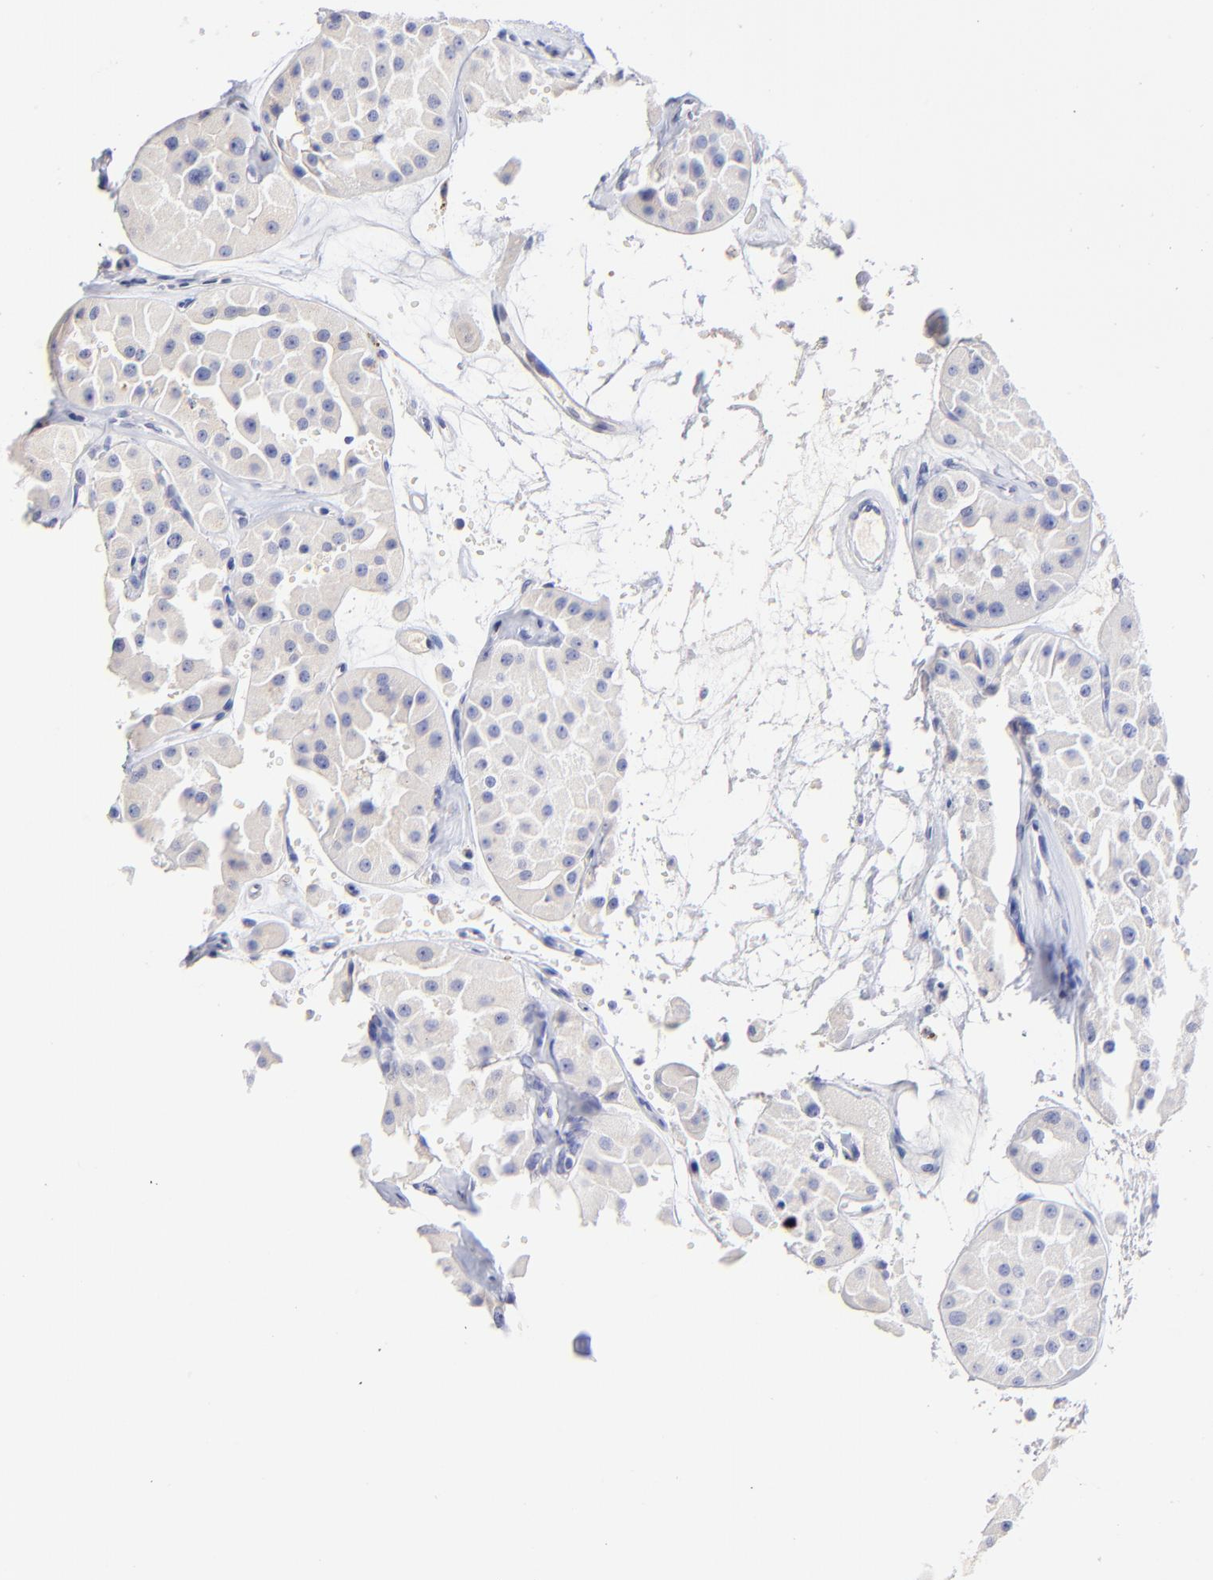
{"staining": {"intensity": "negative", "quantity": "none", "location": "none"}, "tissue": "renal cancer", "cell_type": "Tumor cells", "image_type": "cancer", "snomed": [{"axis": "morphology", "description": "Adenocarcinoma, uncertain malignant potential"}, {"axis": "topography", "description": "Kidney"}], "caption": "Tumor cells are negative for brown protein staining in renal cancer (adenocarcinoma,  uncertain malignant potential). (DAB (3,3'-diaminobenzidine) IHC visualized using brightfield microscopy, high magnification).", "gene": "ASB9", "patient": {"sex": "male", "age": 63}}